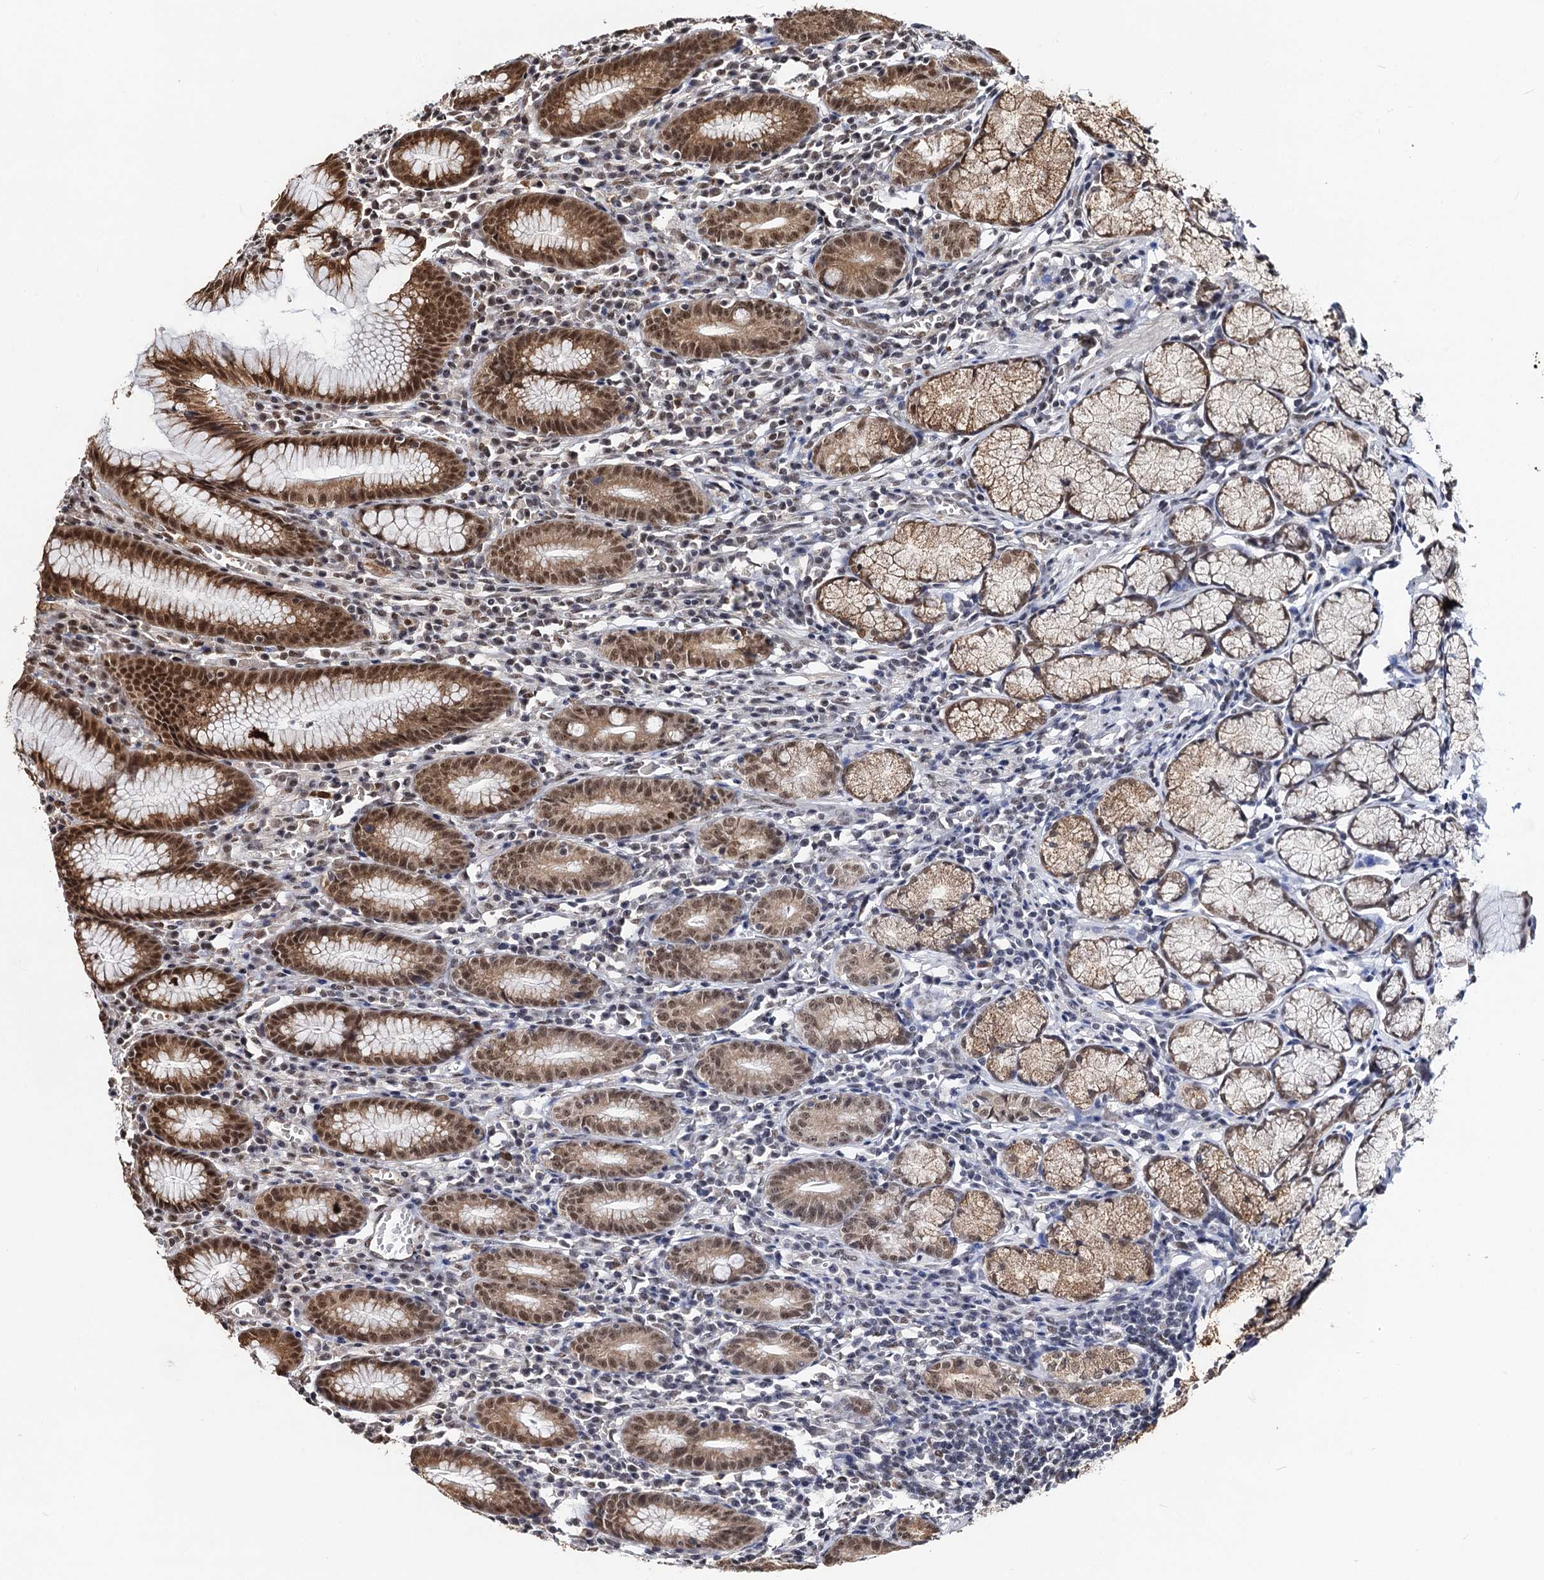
{"staining": {"intensity": "moderate", "quantity": ">75%", "location": "cytoplasmic/membranous,nuclear"}, "tissue": "stomach", "cell_type": "Glandular cells", "image_type": "normal", "snomed": [{"axis": "morphology", "description": "Normal tissue, NOS"}, {"axis": "topography", "description": "Stomach"}], "caption": "About >75% of glandular cells in normal stomach display moderate cytoplasmic/membranous,nuclear protein positivity as visualized by brown immunohistochemical staining.", "gene": "SFSWAP", "patient": {"sex": "male", "age": 55}}